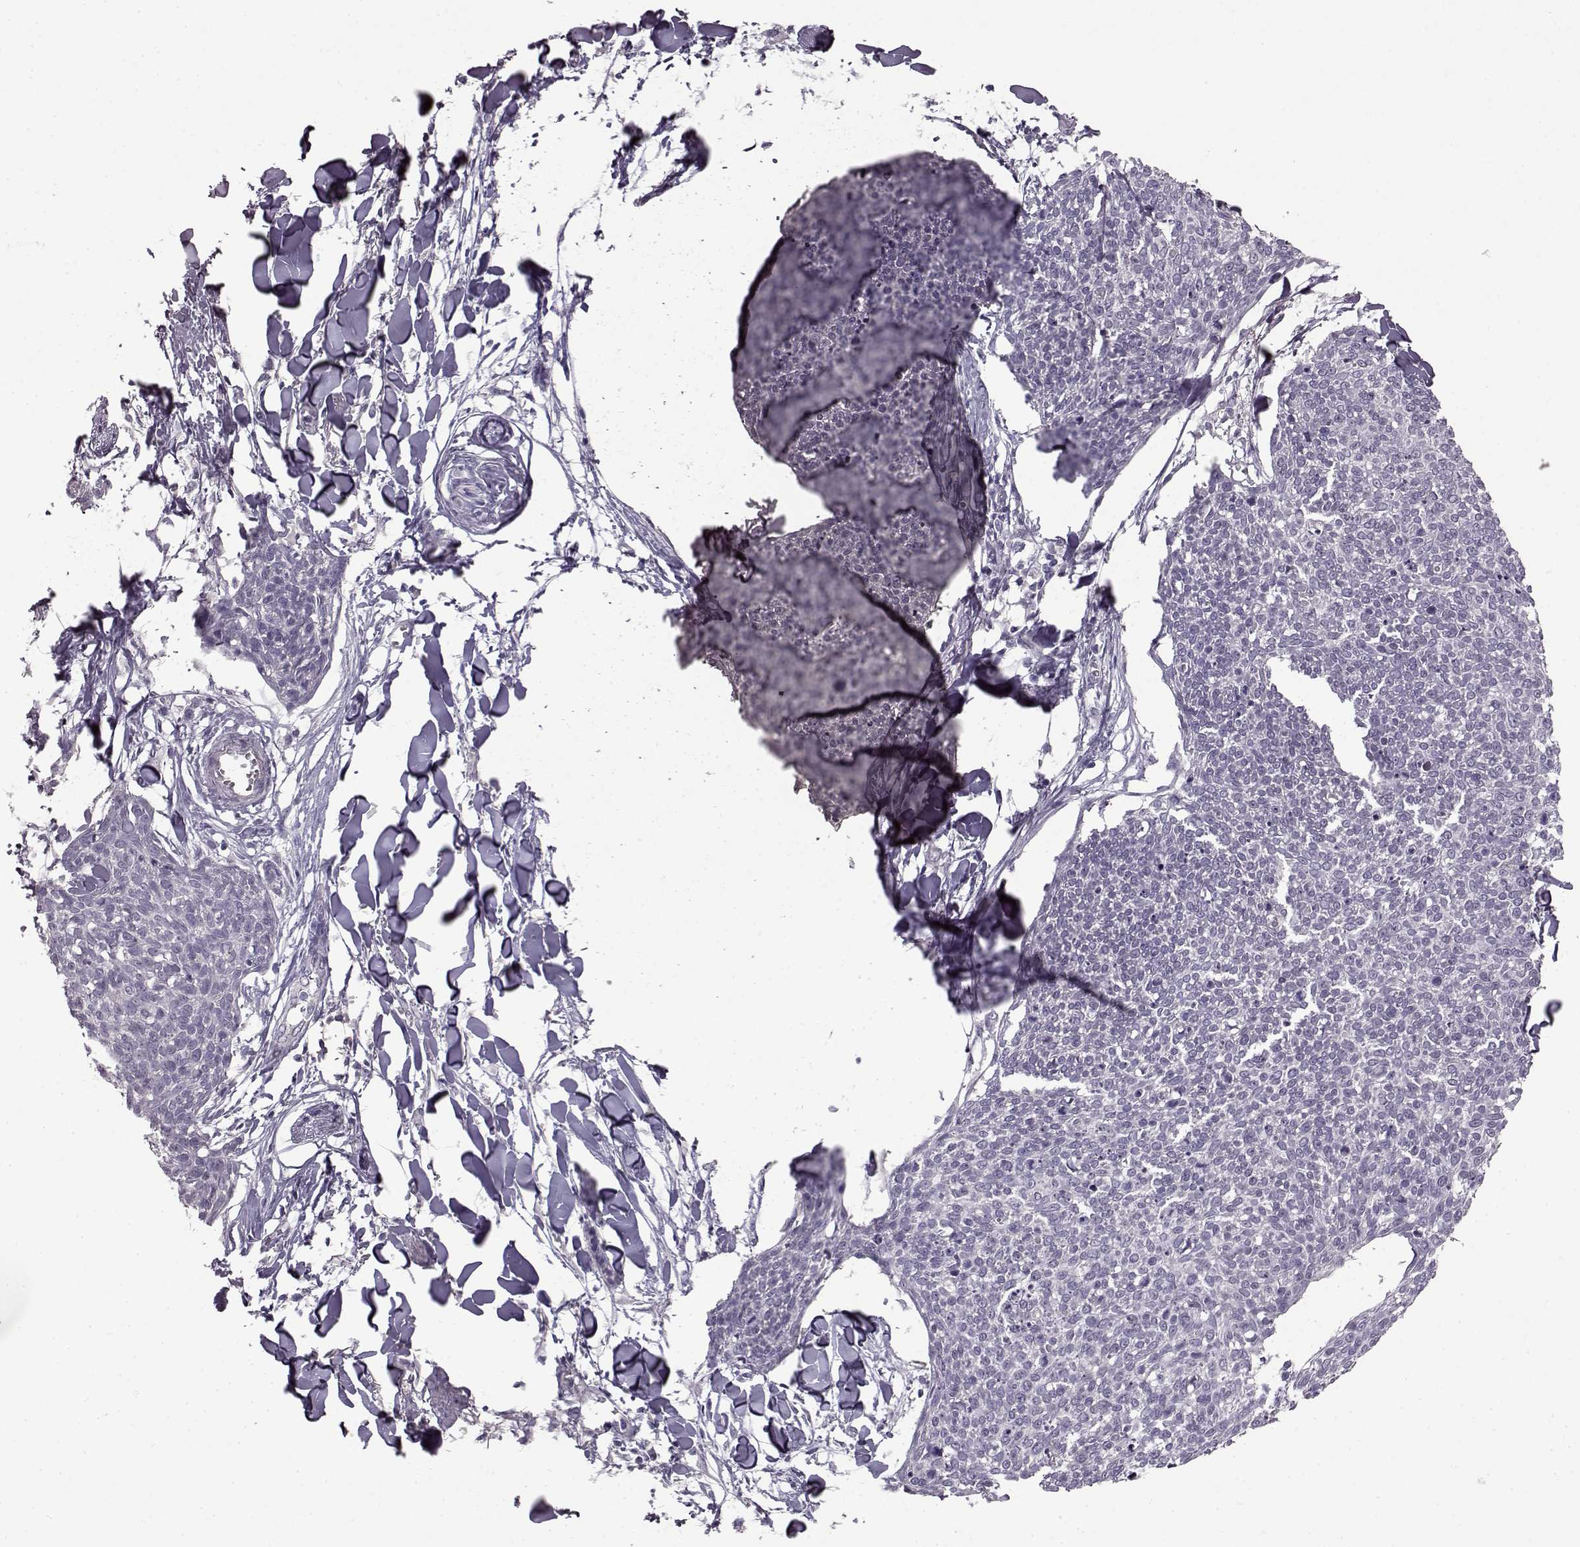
{"staining": {"intensity": "negative", "quantity": "none", "location": "none"}, "tissue": "skin cancer", "cell_type": "Tumor cells", "image_type": "cancer", "snomed": [{"axis": "morphology", "description": "Squamous cell carcinoma, NOS"}, {"axis": "topography", "description": "Skin"}, {"axis": "topography", "description": "Vulva"}], "caption": "Tumor cells are negative for protein expression in human skin cancer (squamous cell carcinoma). The staining was performed using DAB (3,3'-diaminobenzidine) to visualize the protein expression in brown, while the nuclei were stained in blue with hematoxylin (Magnification: 20x).", "gene": "LHB", "patient": {"sex": "female", "age": 75}}